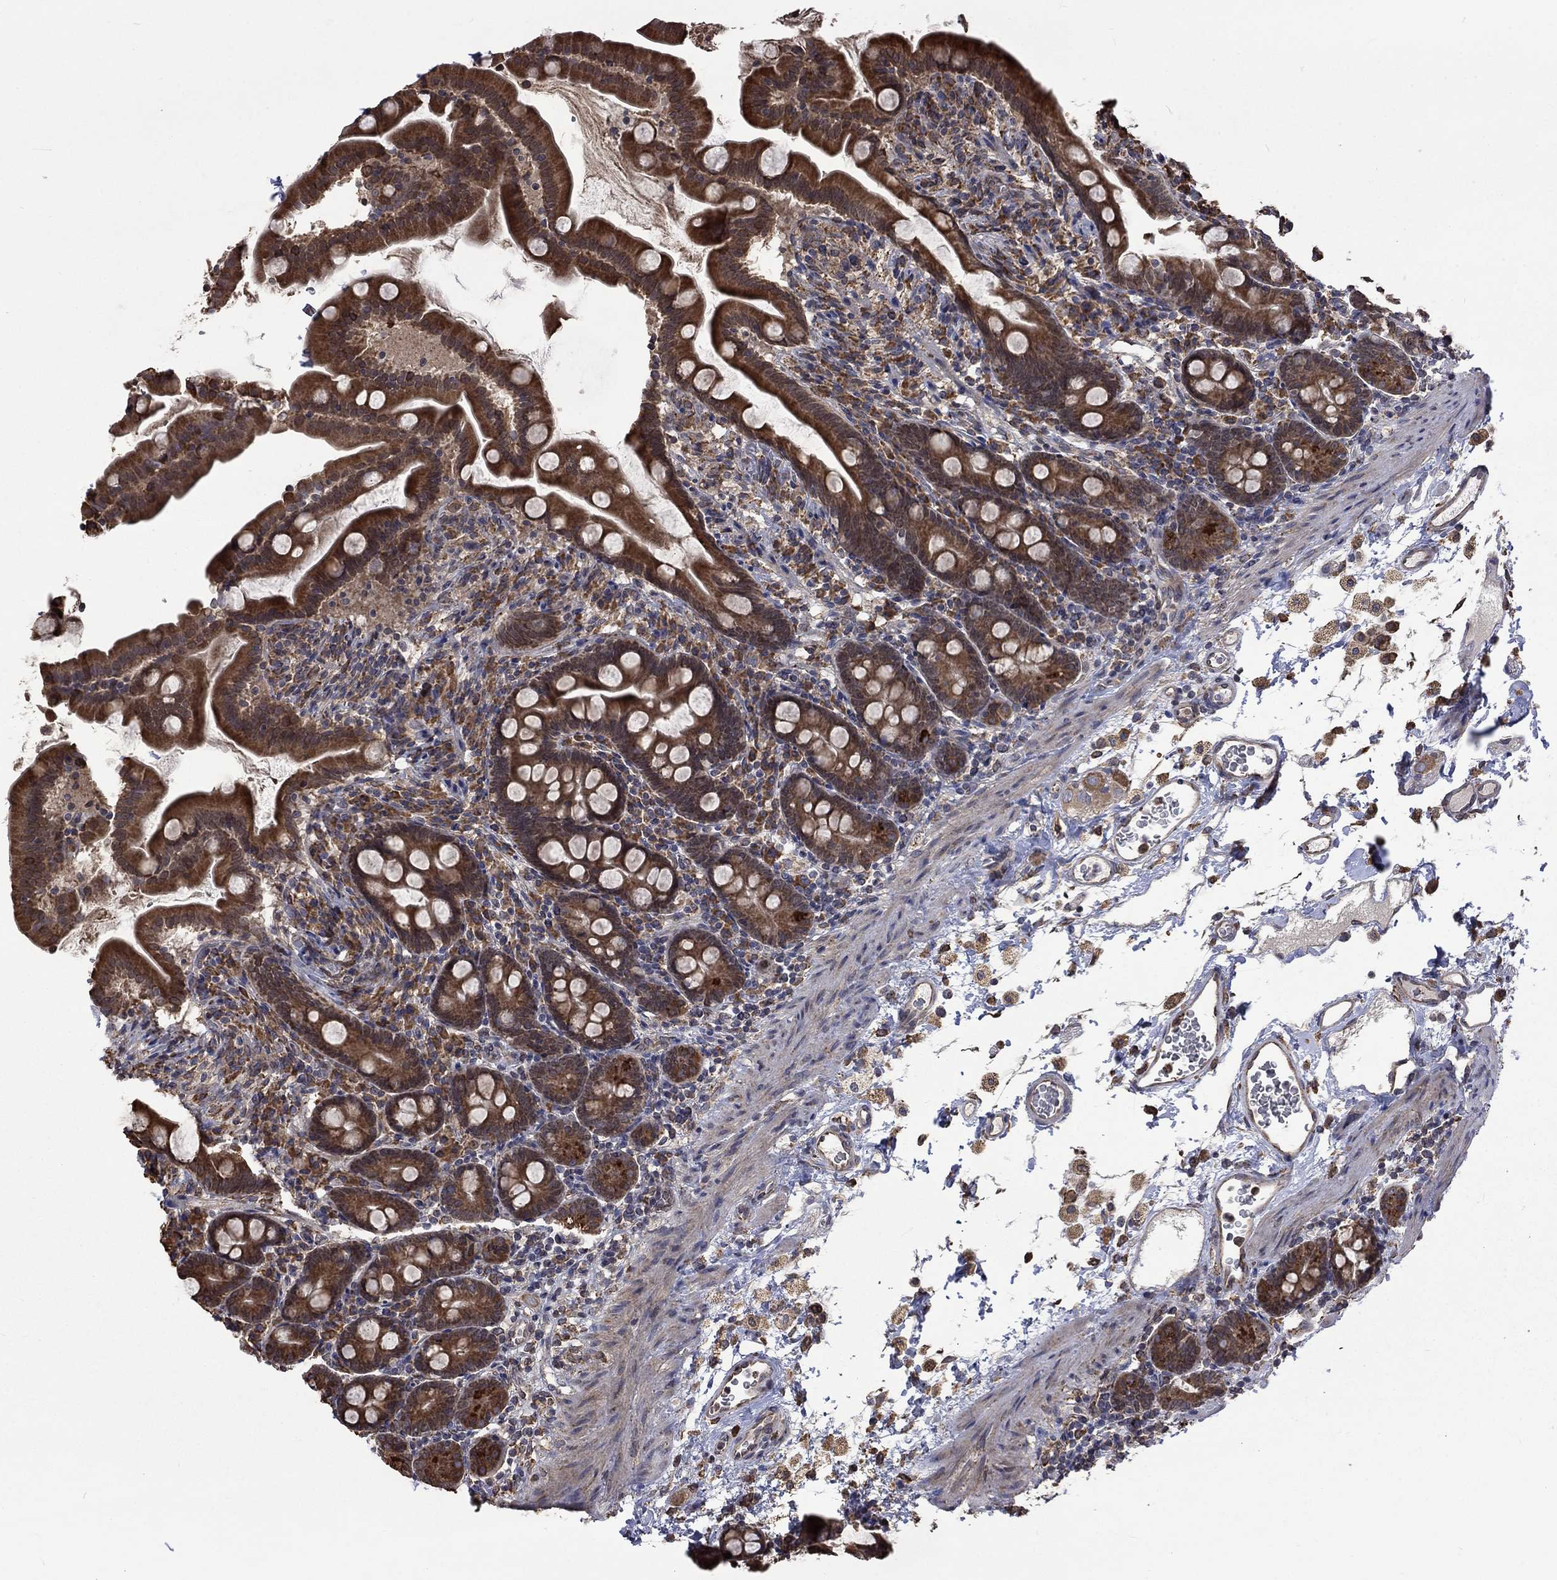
{"staining": {"intensity": "strong", "quantity": ">75%", "location": "cytoplasmic/membranous"}, "tissue": "small intestine", "cell_type": "Glandular cells", "image_type": "normal", "snomed": [{"axis": "morphology", "description": "Normal tissue, NOS"}, {"axis": "topography", "description": "Small intestine"}], "caption": "Immunohistochemical staining of normal small intestine demonstrates >75% levels of strong cytoplasmic/membranous protein staining in approximately >75% of glandular cells.", "gene": "ESRRA", "patient": {"sex": "female", "age": 44}}